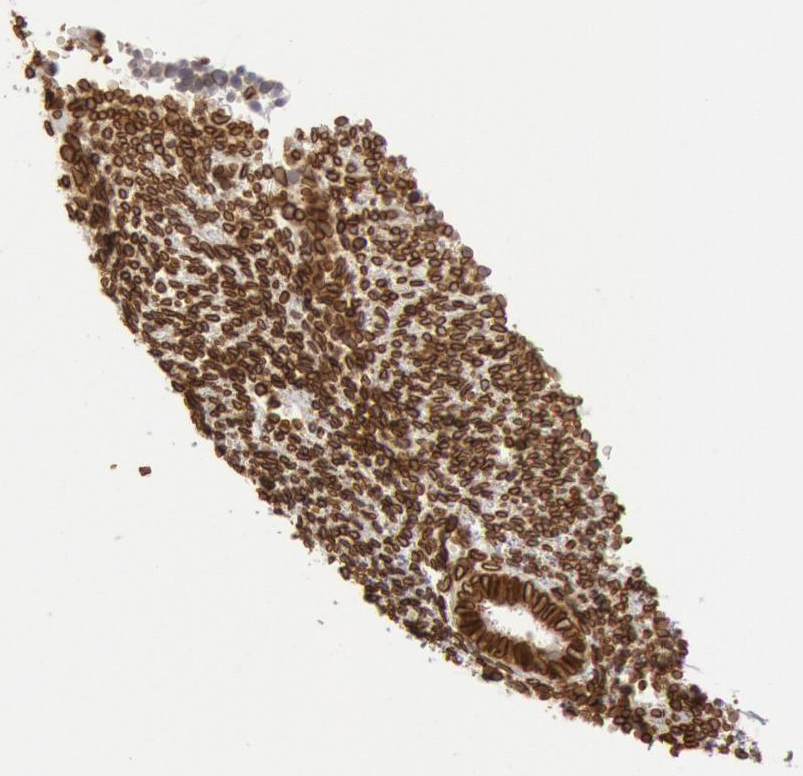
{"staining": {"intensity": "strong", "quantity": ">75%", "location": "nuclear"}, "tissue": "endometrium", "cell_type": "Cells in endometrial stroma", "image_type": "normal", "snomed": [{"axis": "morphology", "description": "Normal tissue, NOS"}, {"axis": "topography", "description": "Endometrium"}], "caption": "Protein analysis of unremarkable endometrium reveals strong nuclear staining in approximately >75% of cells in endometrial stroma.", "gene": "SUN2", "patient": {"sex": "female", "age": 27}}